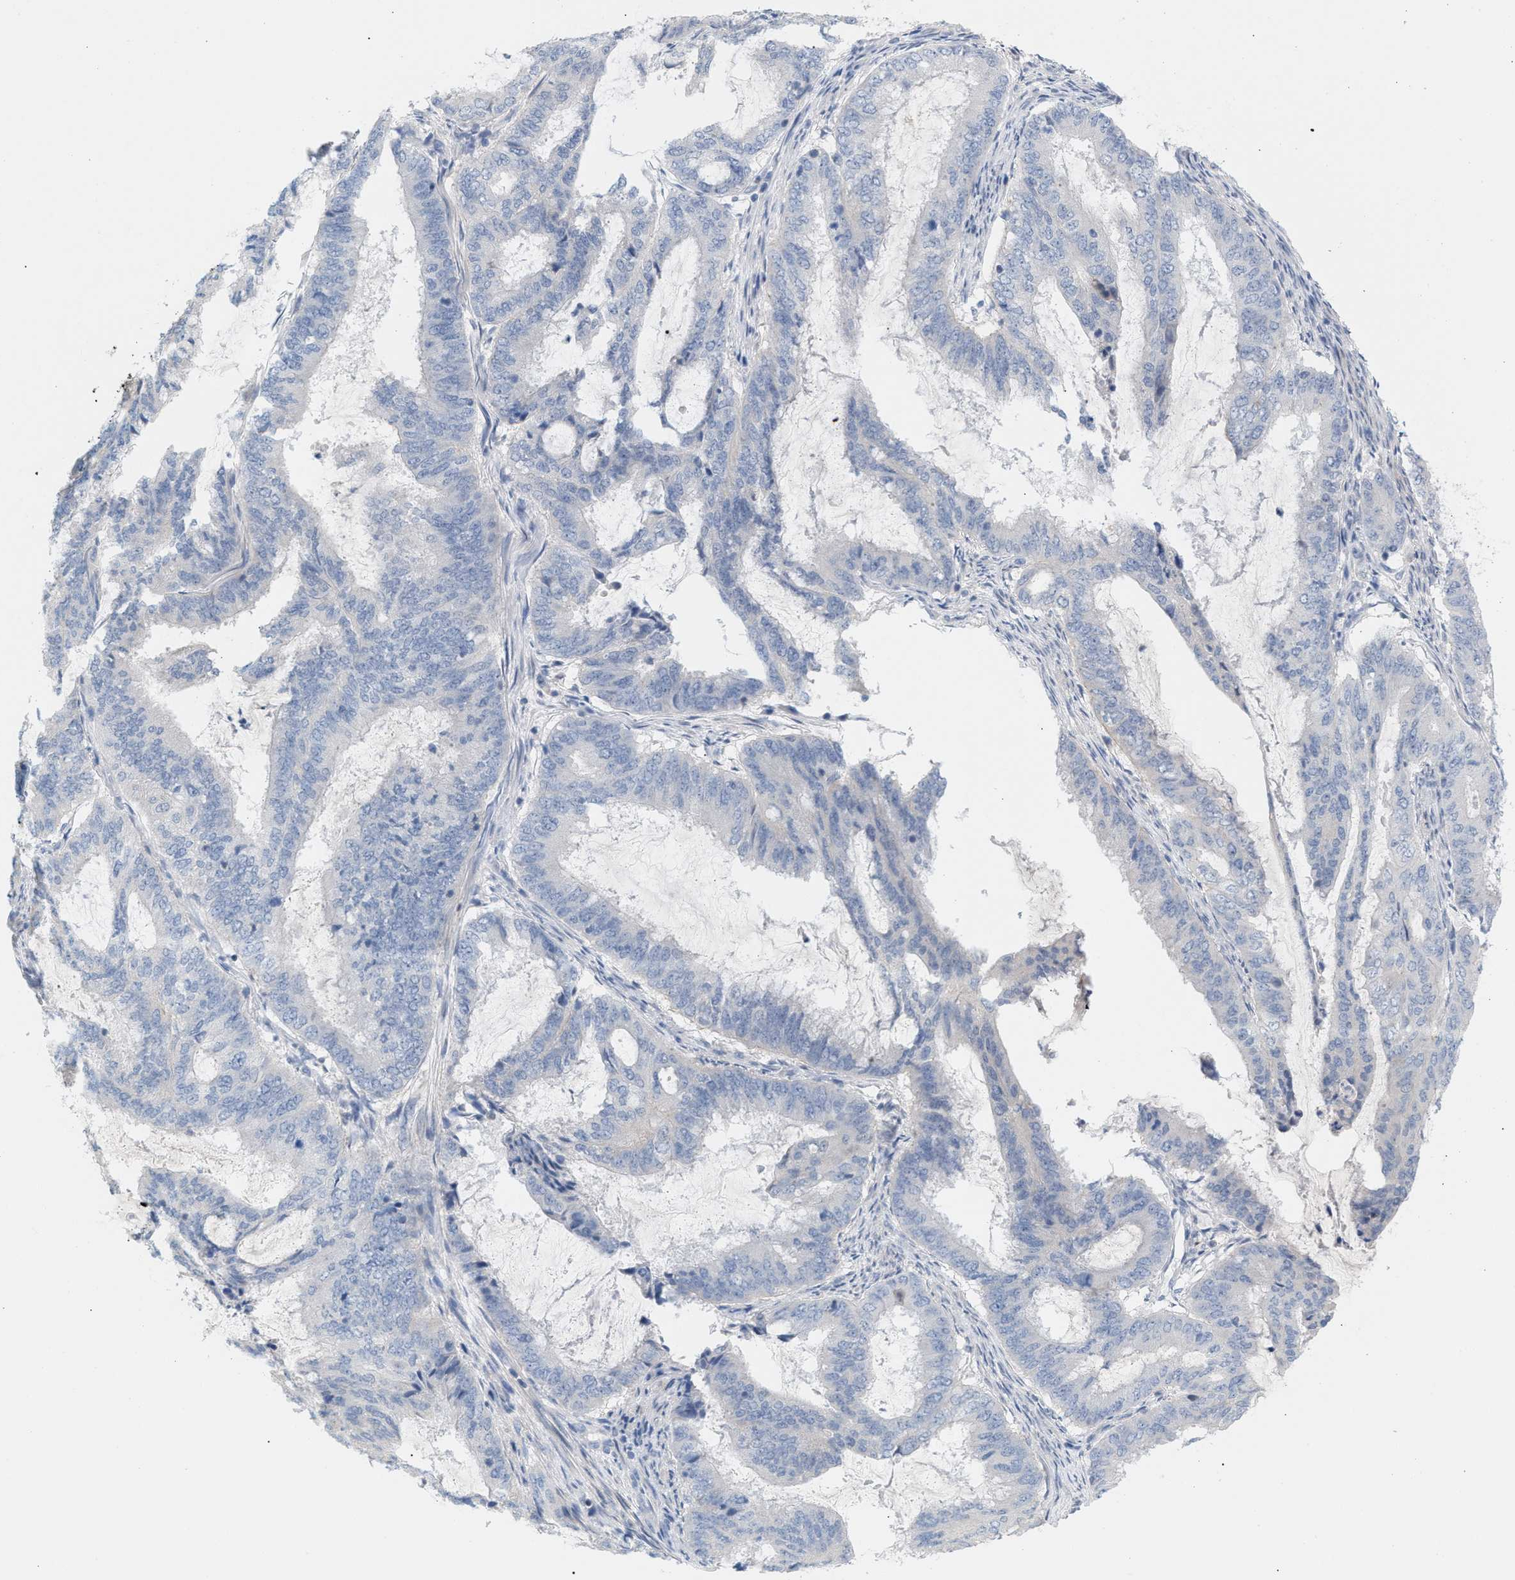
{"staining": {"intensity": "negative", "quantity": "none", "location": "none"}, "tissue": "endometrial cancer", "cell_type": "Tumor cells", "image_type": "cancer", "snomed": [{"axis": "morphology", "description": "Adenocarcinoma, NOS"}, {"axis": "topography", "description": "Endometrium"}], "caption": "Immunohistochemistry (IHC) histopathology image of neoplastic tissue: endometrial cancer (adenocarcinoma) stained with DAB (3,3'-diaminobenzidine) displays no significant protein staining in tumor cells. (Immunohistochemistry (IHC), brightfield microscopy, high magnification).", "gene": "LRCH1", "patient": {"sex": "female", "age": 51}}